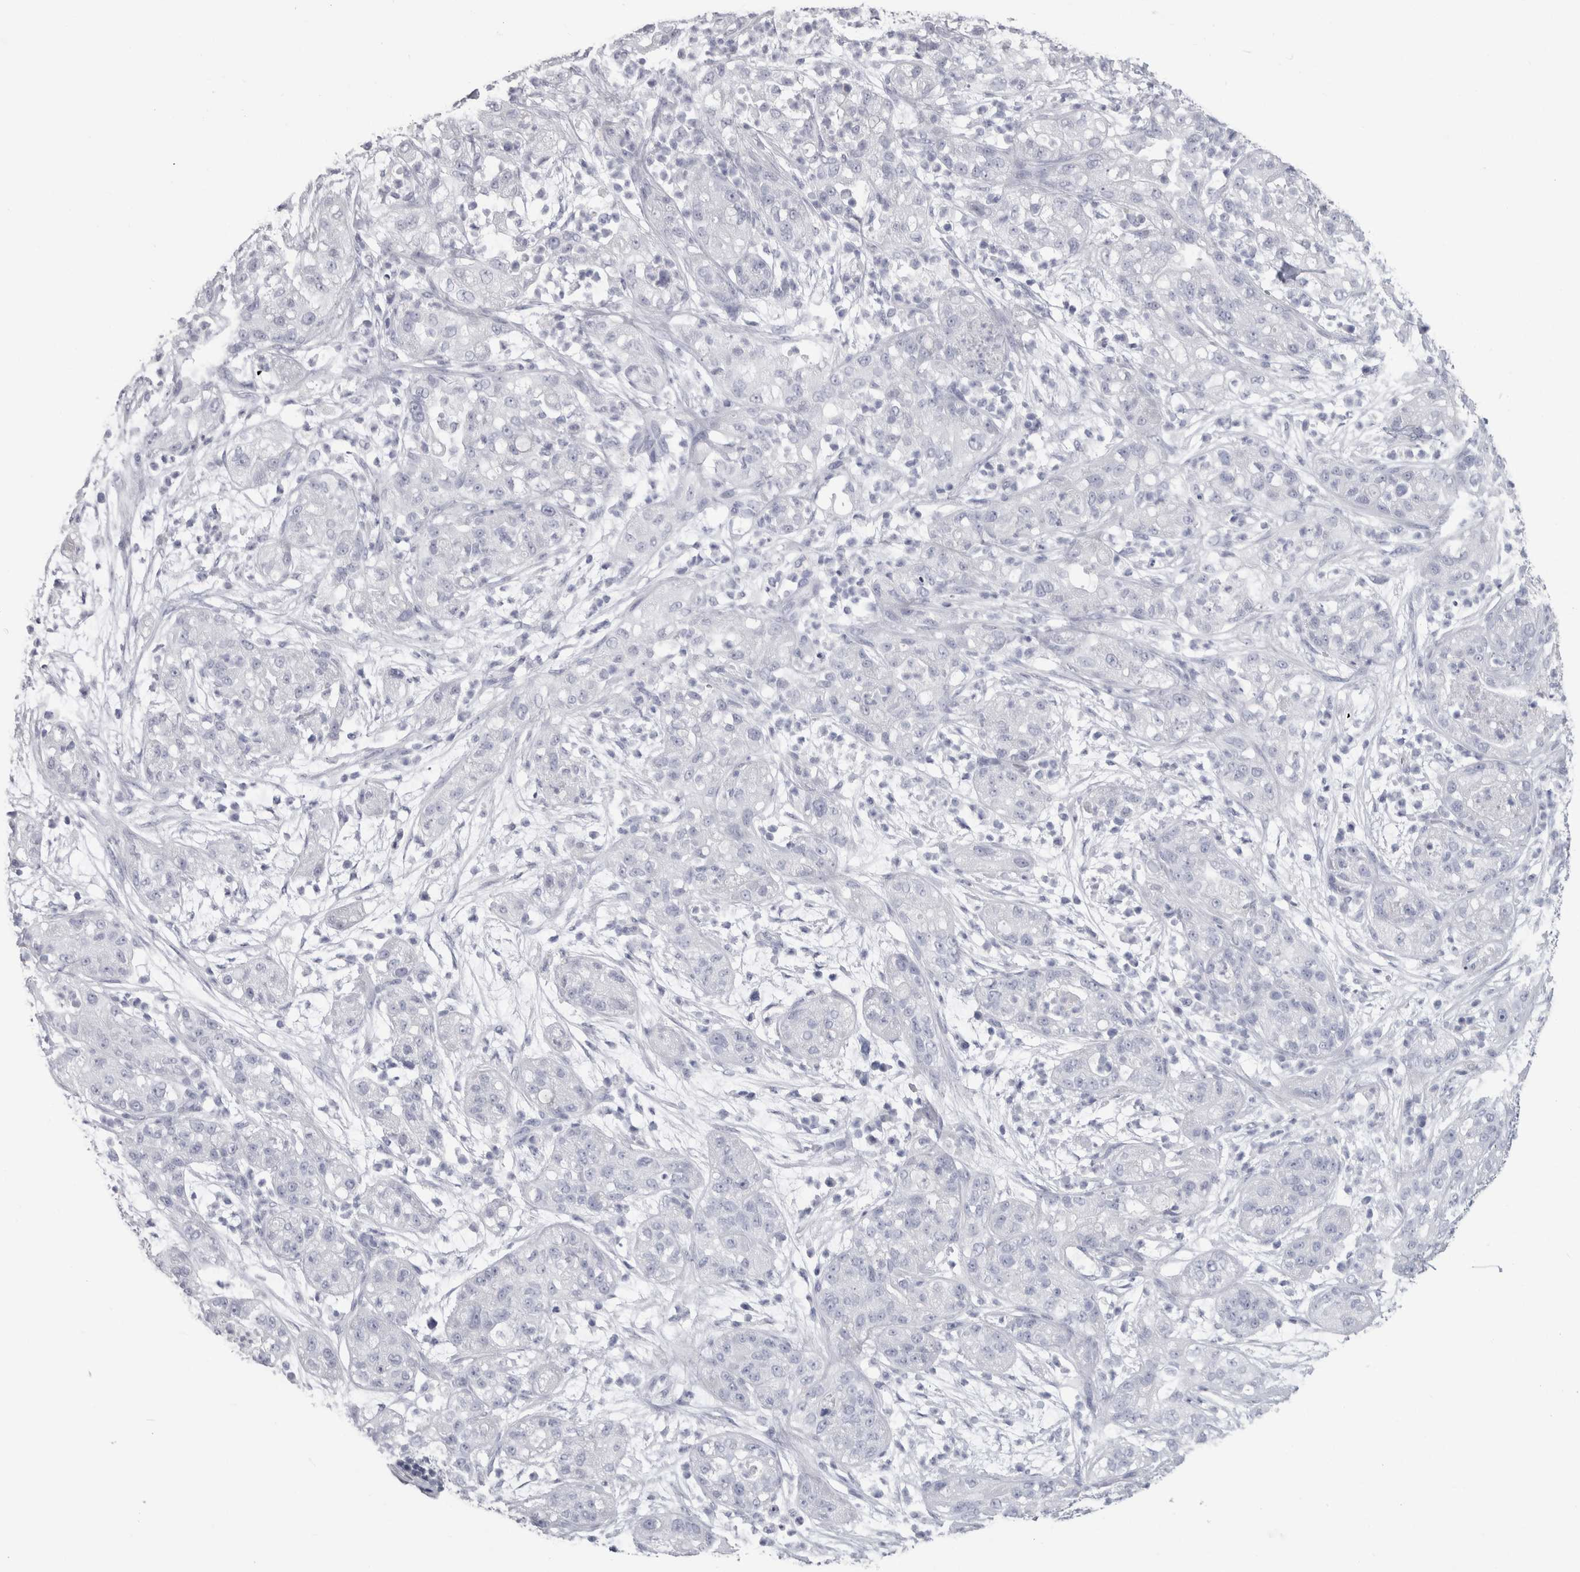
{"staining": {"intensity": "negative", "quantity": "none", "location": "none"}, "tissue": "pancreatic cancer", "cell_type": "Tumor cells", "image_type": "cancer", "snomed": [{"axis": "morphology", "description": "Adenocarcinoma, NOS"}, {"axis": "topography", "description": "Pancreas"}], "caption": "Tumor cells are negative for brown protein staining in pancreatic cancer.", "gene": "PTH", "patient": {"sex": "female", "age": 78}}